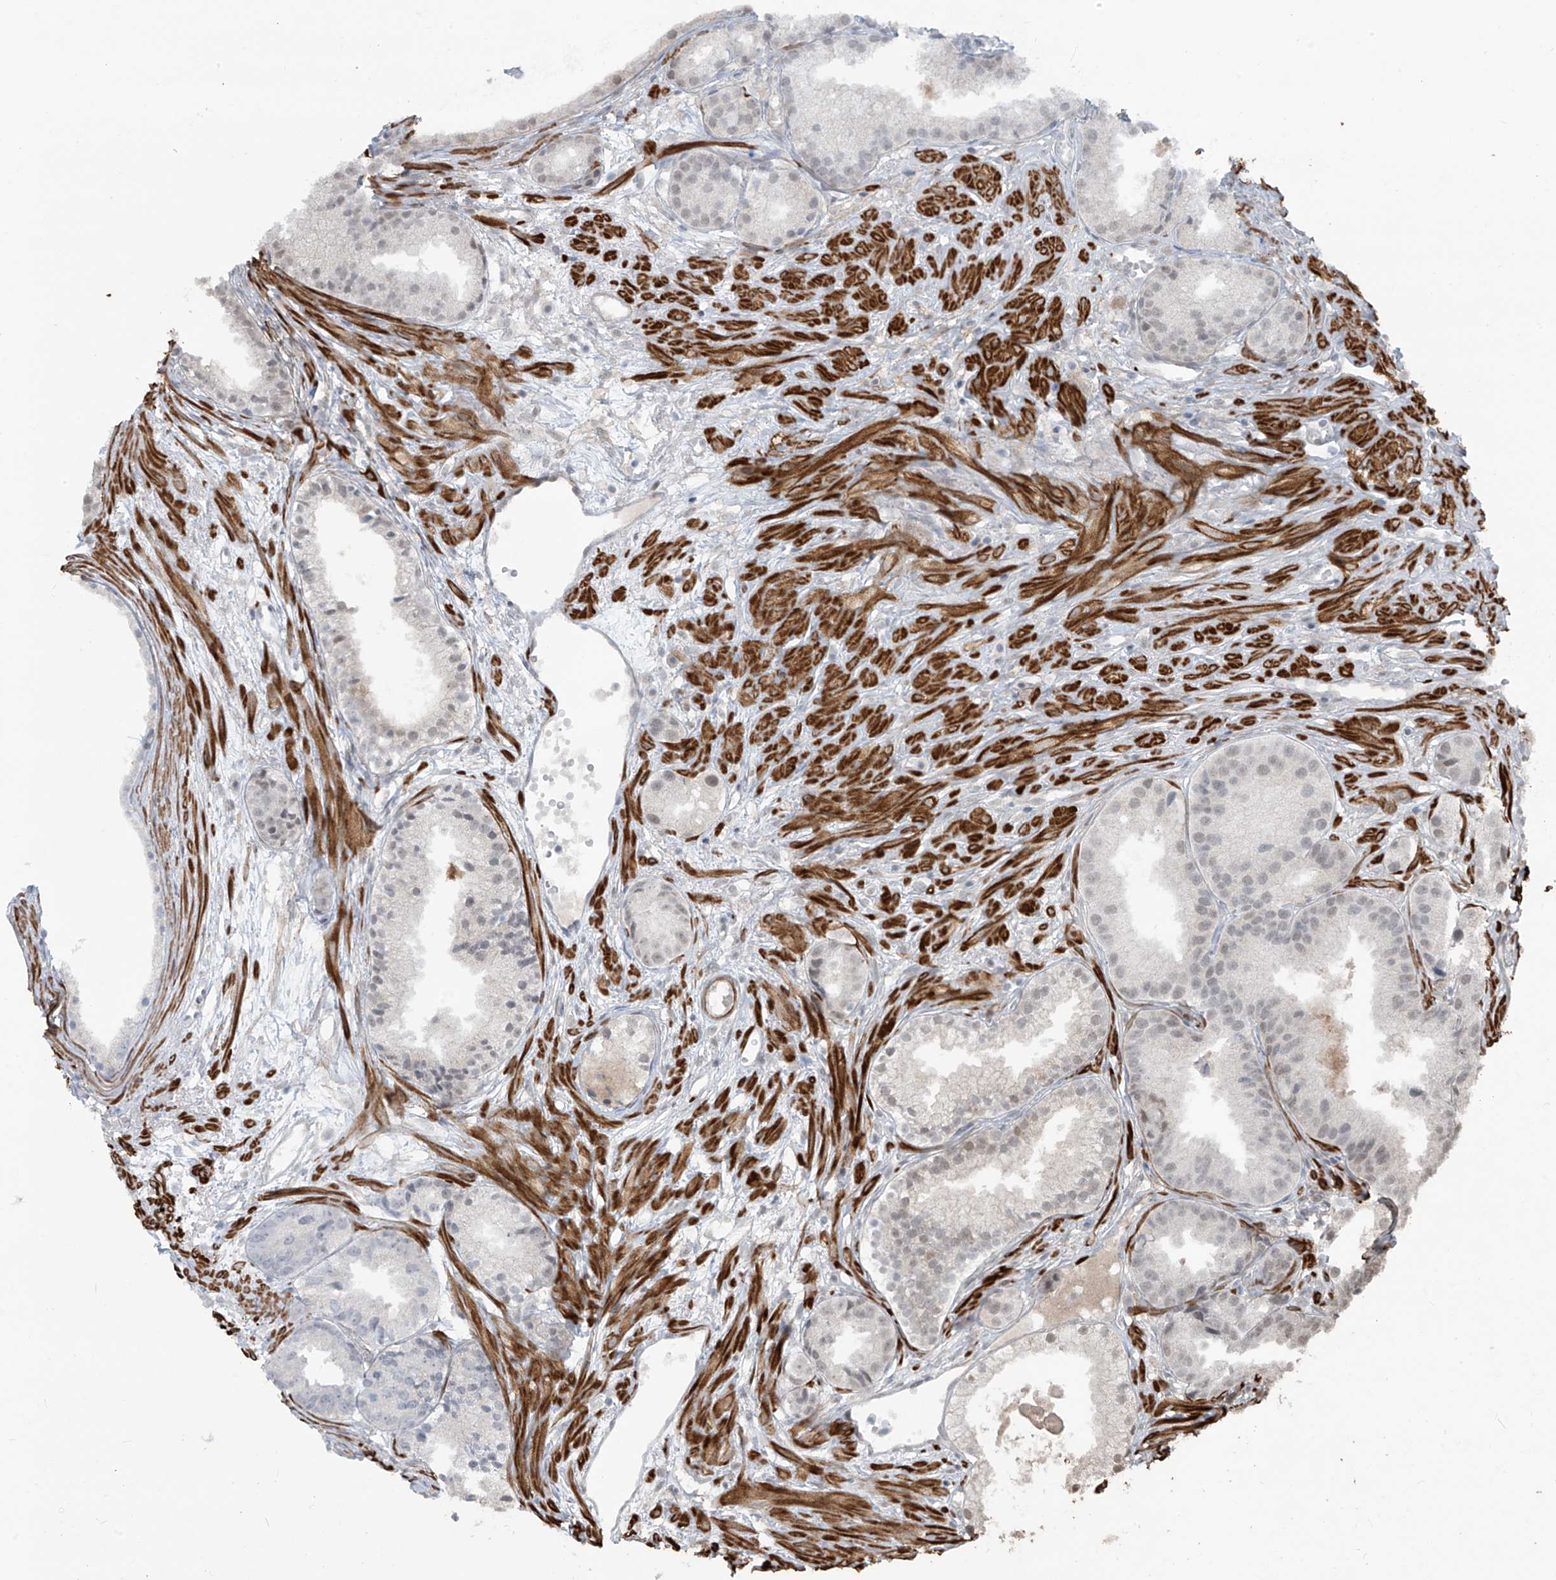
{"staining": {"intensity": "negative", "quantity": "none", "location": "none"}, "tissue": "prostate cancer", "cell_type": "Tumor cells", "image_type": "cancer", "snomed": [{"axis": "morphology", "description": "Adenocarcinoma, Medium grade"}, {"axis": "topography", "description": "Prostate"}], "caption": "Tumor cells show no significant staining in prostate cancer (adenocarcinoma (medium-grade)).", "gene": "RASGEF1A", "patient": {"sex": "male", "age": 88}}